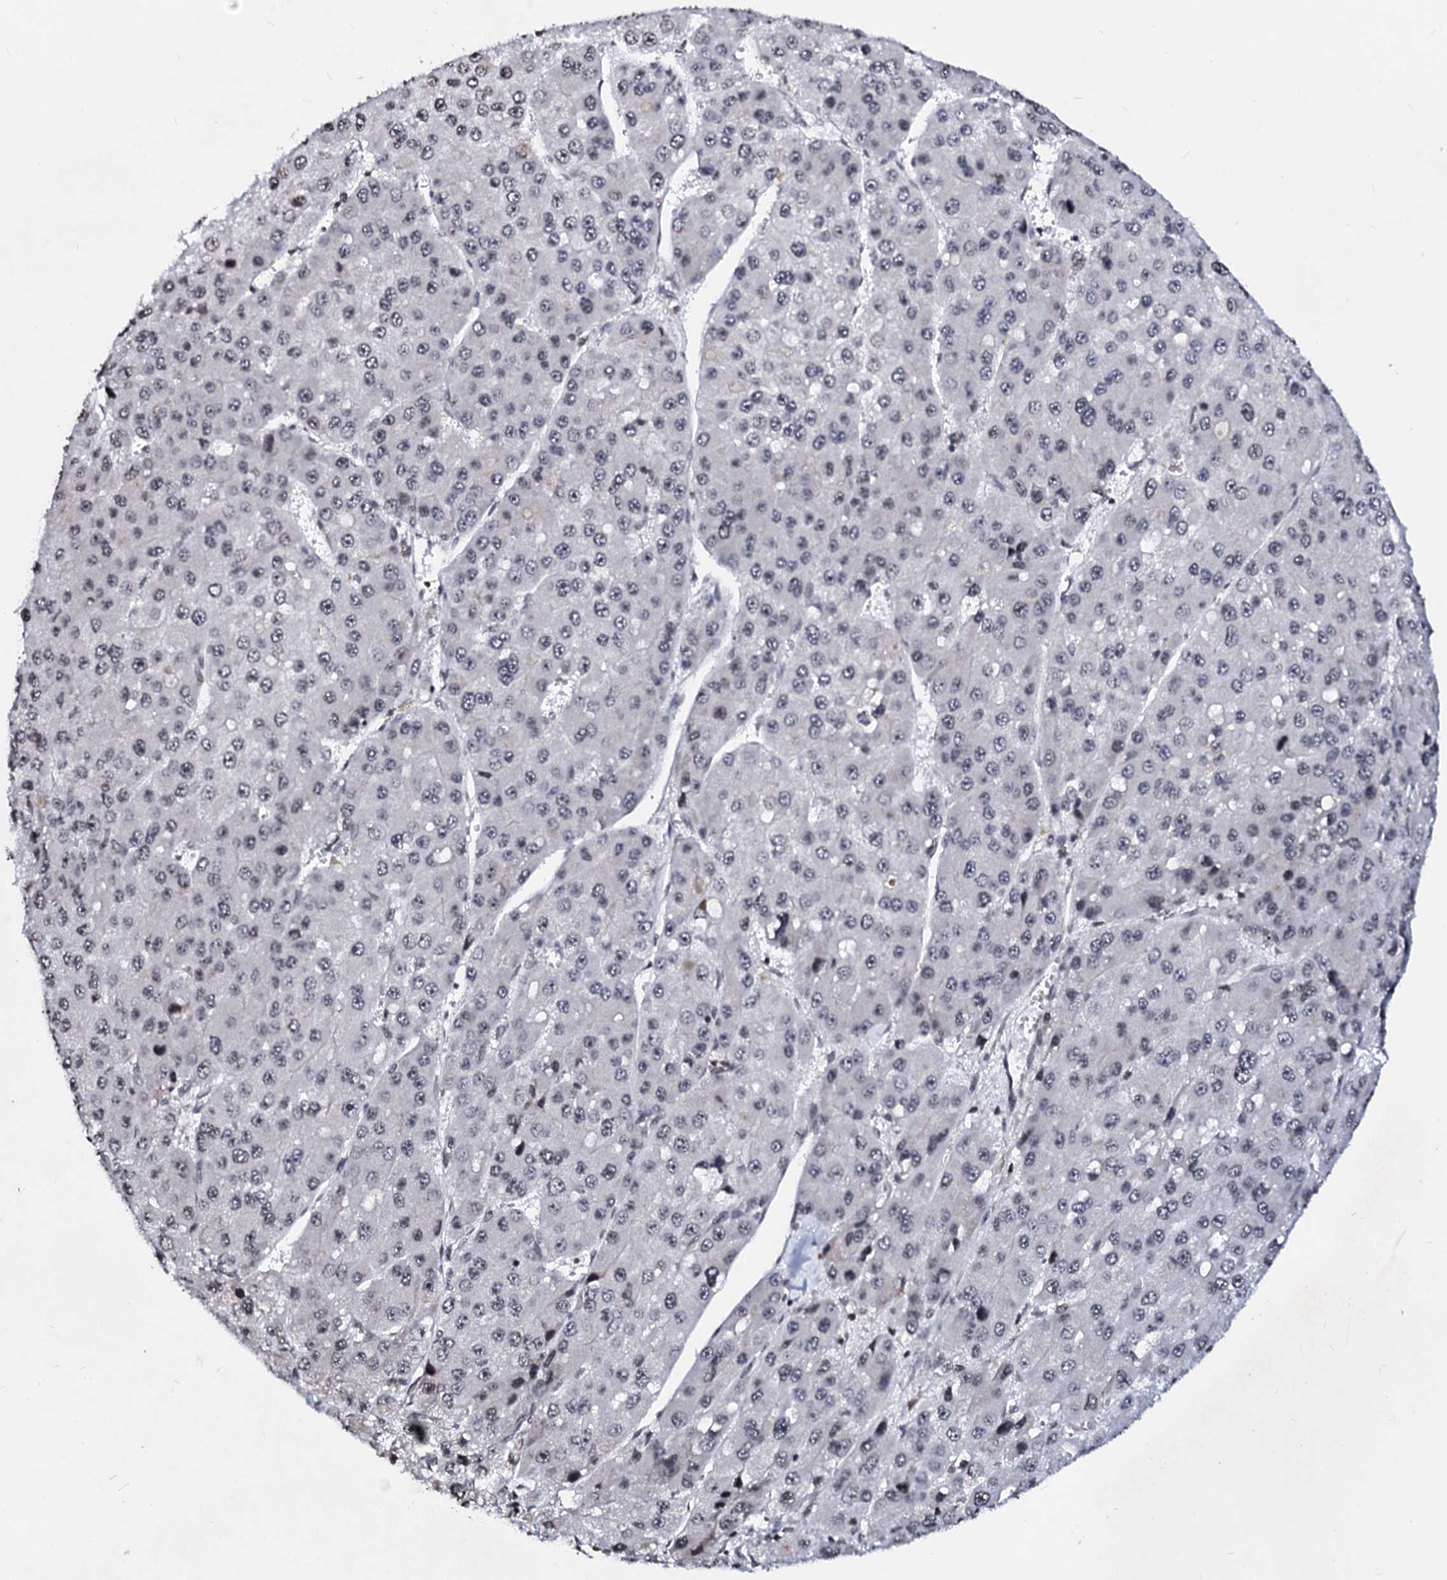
{"staining": {"intensity": "negative", "quantity": "none", "location": "none"}, "tissue": "liver cancer", "cell_type": "Tumor cells", "image_type": "cancer", "snomed": [{"axis": "morphology", "description": "Carcinoma, Hepatocellular, NOS"}, {"axis": "topography", "description": "Liver"}], "caption": "The histopathology image exhibits no significant staining in tumor cells of liver cancer (hepatocellular carcinoma).", "gene": "LSM11", "patient": {"sex": "female", "age": 73}}